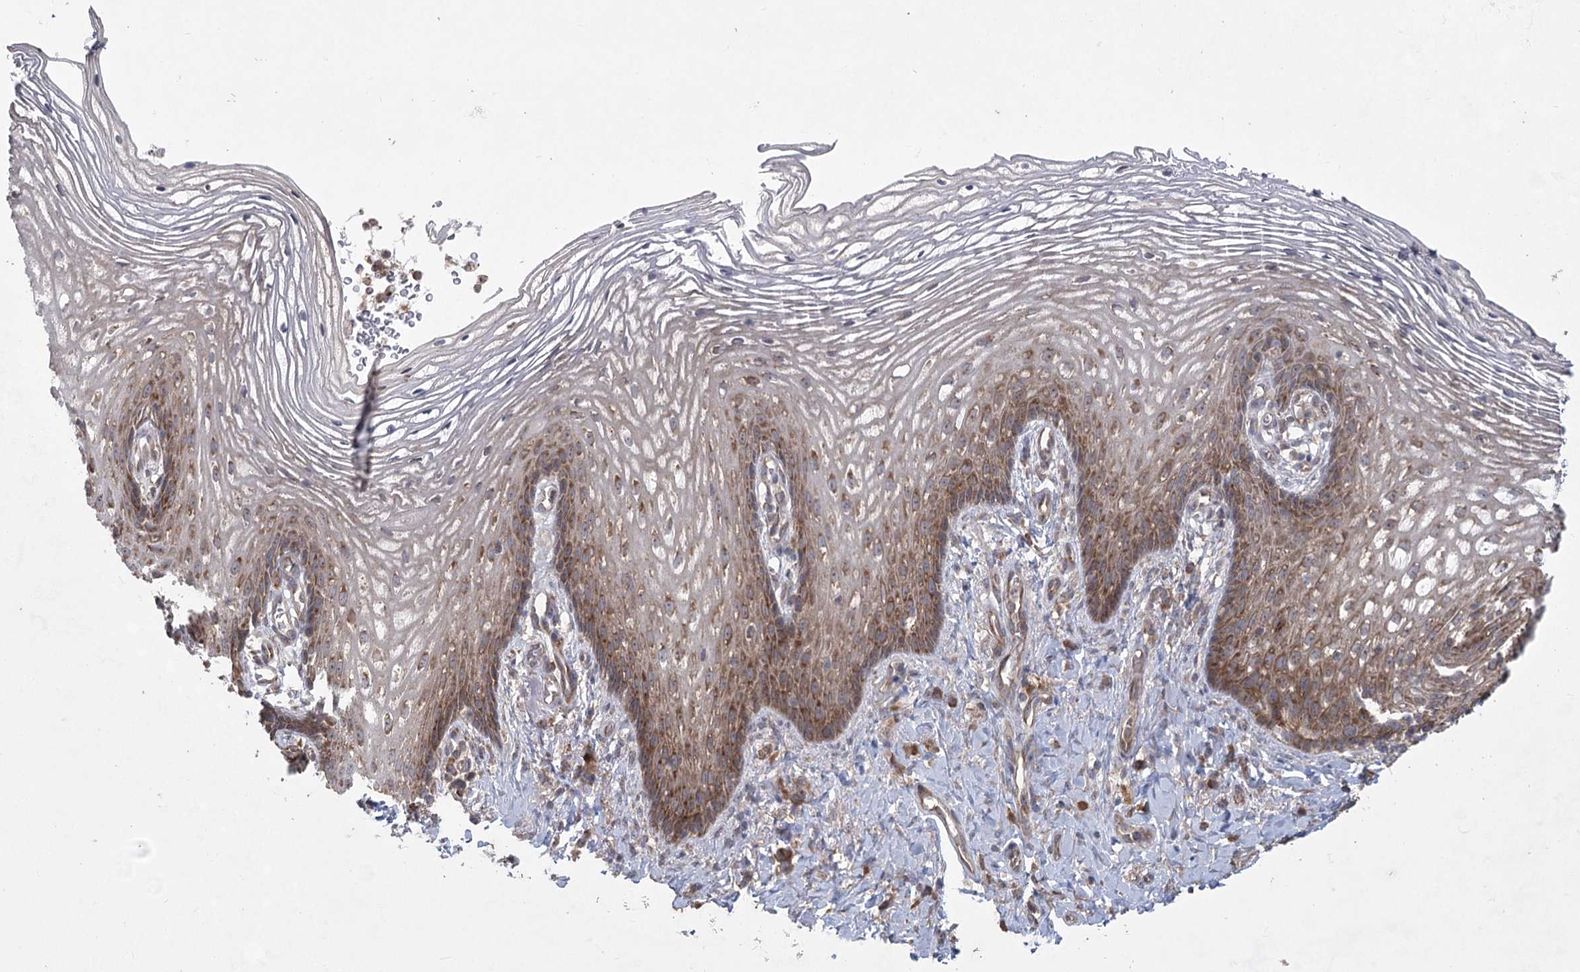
{"staining": {"intensity": "moderate", "quantity": "25%-75%", "location": "cytoplasmic/membranous"}, "tissue": "vagina", "cell_type": "Squamous epithelial cells", "image_type": "normal", "snomed": [{"axis": "morphology", "description": "Normal tissue, NOS"}, {"axis": "topography", "description": "Vagina"}], "caption": "Protein expression analysis of unremarkable vagina displays moderate cytoplasmic/membranous staining in approximately 25%-75% of squamous epithelial cells.", "gene": "EIF3A", "patient": {"sex": "female", "age": 60}}